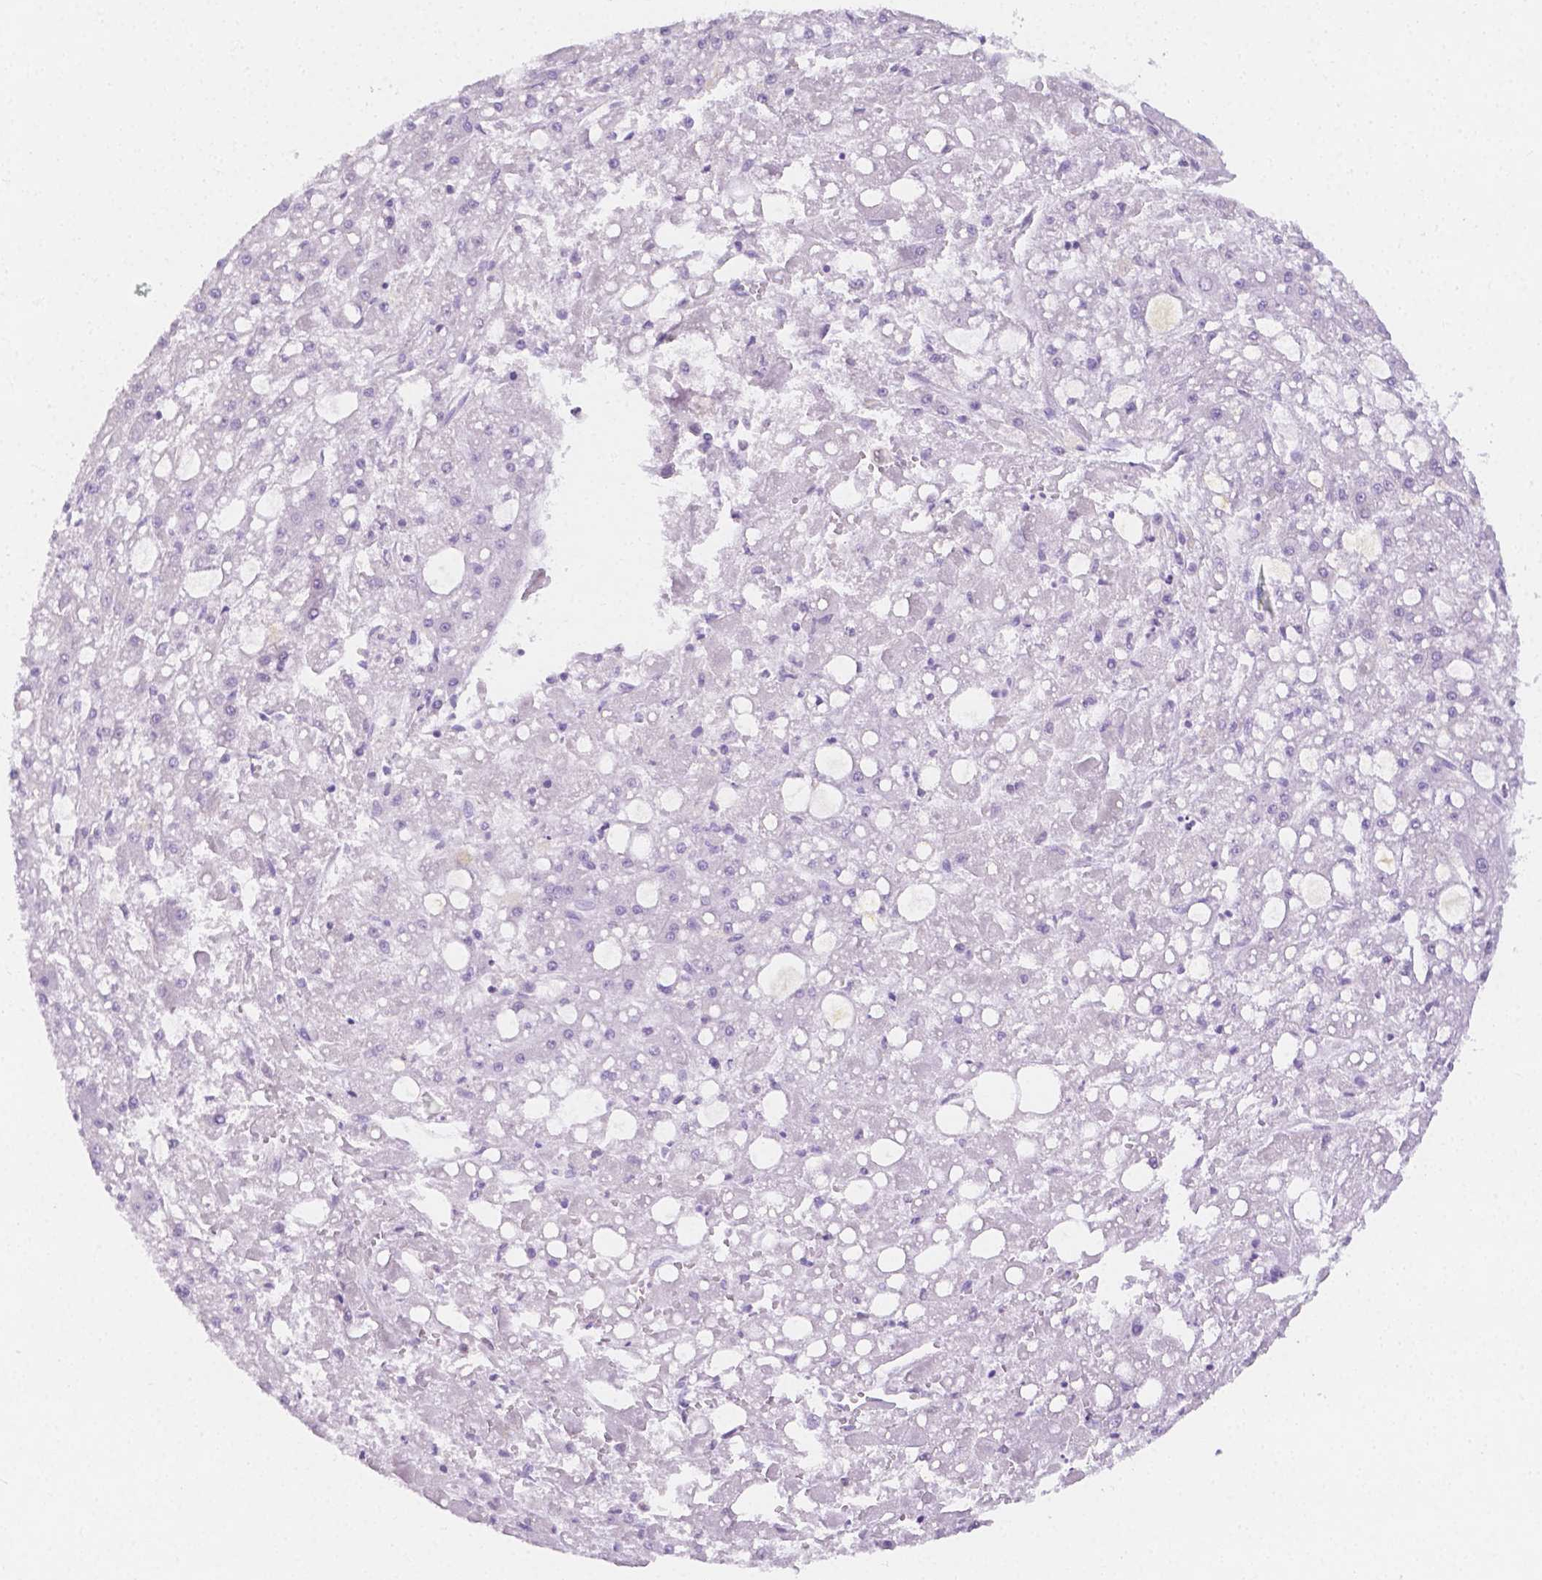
{"staining": {"intensity": "negative", "quantity": "none", "location": "none"}, "tissue": "liver cancer", "cell_type": "Tumor cells", "image_type": "cancer", "snomed": [{"axis": "morphology", "description": "Carcinoma, Hepatocellular, NOS"}, {"axis": "topography", "description": "Liver"}], "caption": "Immunohistochemistry (IHC) histopathology image of human hepatocellular carcinoma (liver) stained for a protein (brown), which shows no positivity in tumor cells.", "gene": "SGTB", "patient": {"sex": "male", "age": 67}}